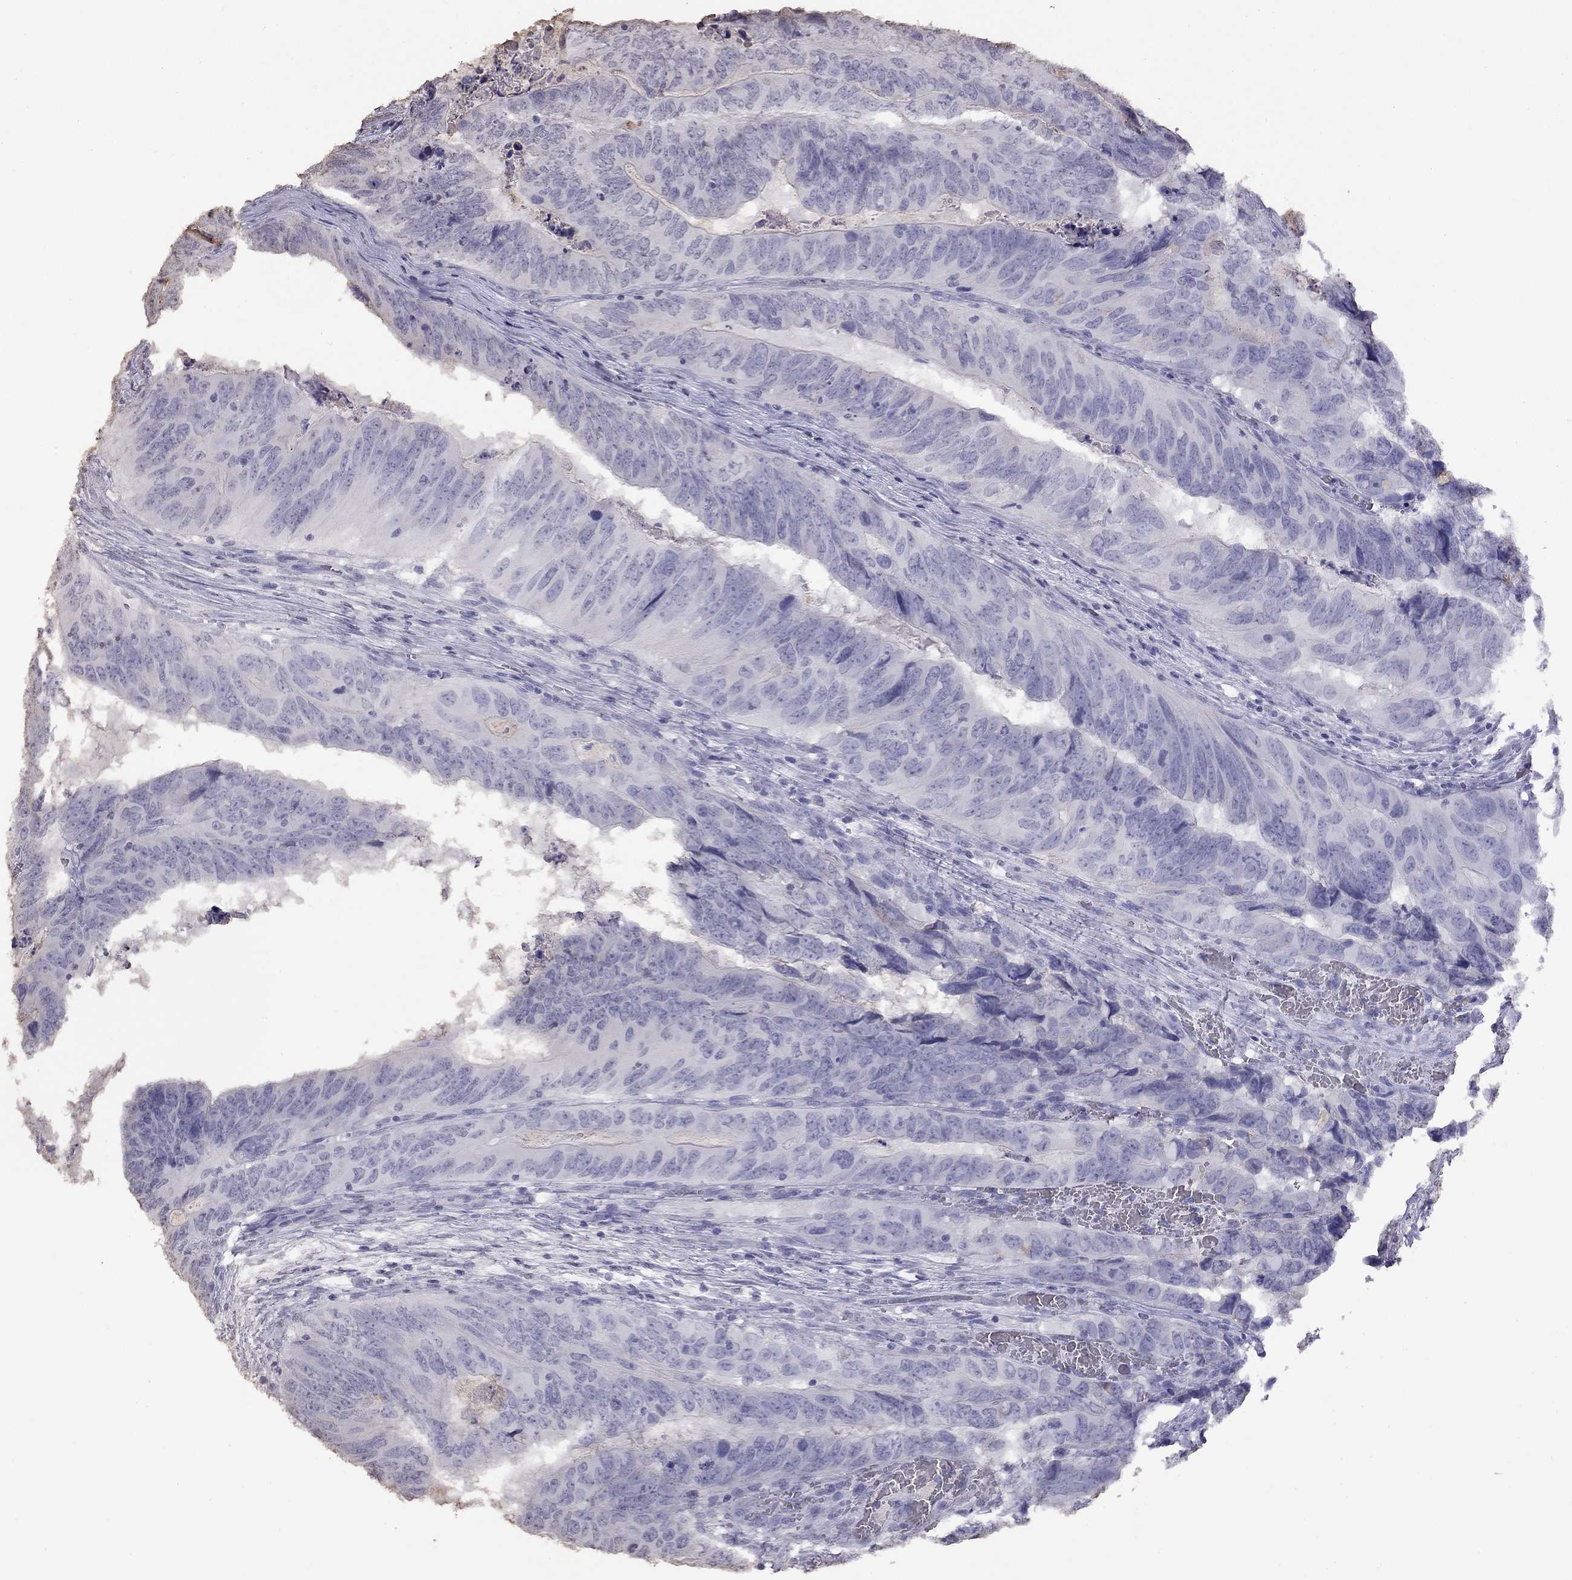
{"staining": {"intensity": "negative", "quantity": "none", "location": "none"}, "tissue": "colorectal cancer", "cell_type": "Tumor cells", "image_type": "cancer", "snomed": [{"axis": "morphology", "description": "Adenocarcinoma, NOS"}, {"axis": "topography", "description": "Colon"}], "caption": "A high-resolution micrograph shows immunohistochemistry staining of adenocarcinoma (colorectal), which displays no significant staining in tumor cells.", "gene": "SUN3", "patient": {"sex": "male", "age": 79}}